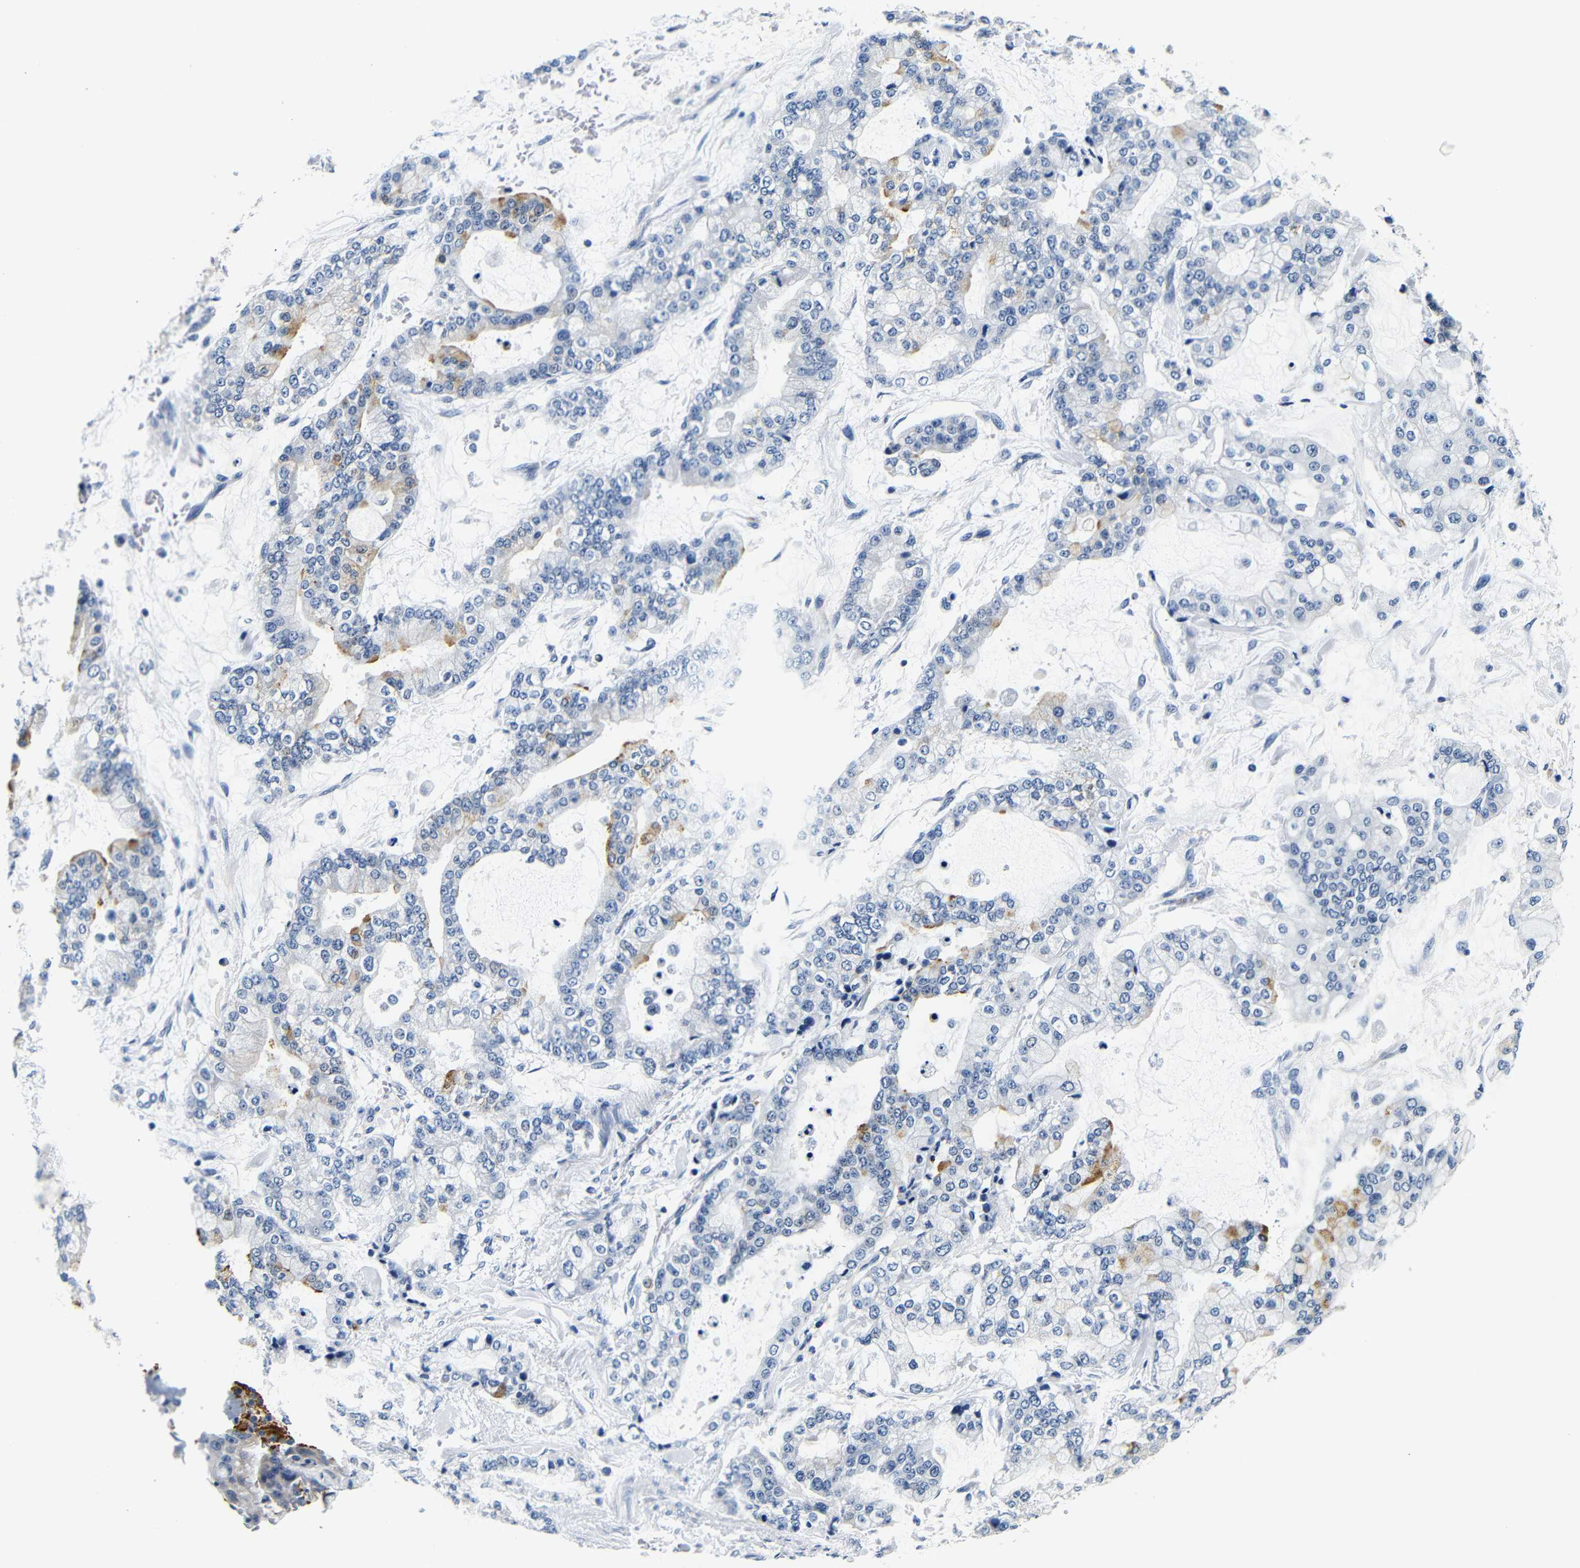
{"staining": {"intensity": "negative", "quantity": "none", "location": "none"}, "tissue": "stomach cancer", "cell_type": "Tumor cells", "image_type": "cancer", "snomed": [{"axis": "morphology", "description": "Normal tissue, NOS"}, {"axis": "morphology", "description": "Adenocarcinoma, NOS"}, {"axis": "topography", "description": "Stomach, upper"}, {"axis": "topography", "description": "Stomach"}], "caption": "Micrograph shows no protein expression in tumor cells of stomach cancer (adenocarcinoma) tissue. The staining is performed using DAB (3,3'-diaminobenzidine) brown chromogen with nuclei counter-stained in using hematoxylin.", "gene": "GP1BA", "patient": {"sex": "male", "age": 76}}